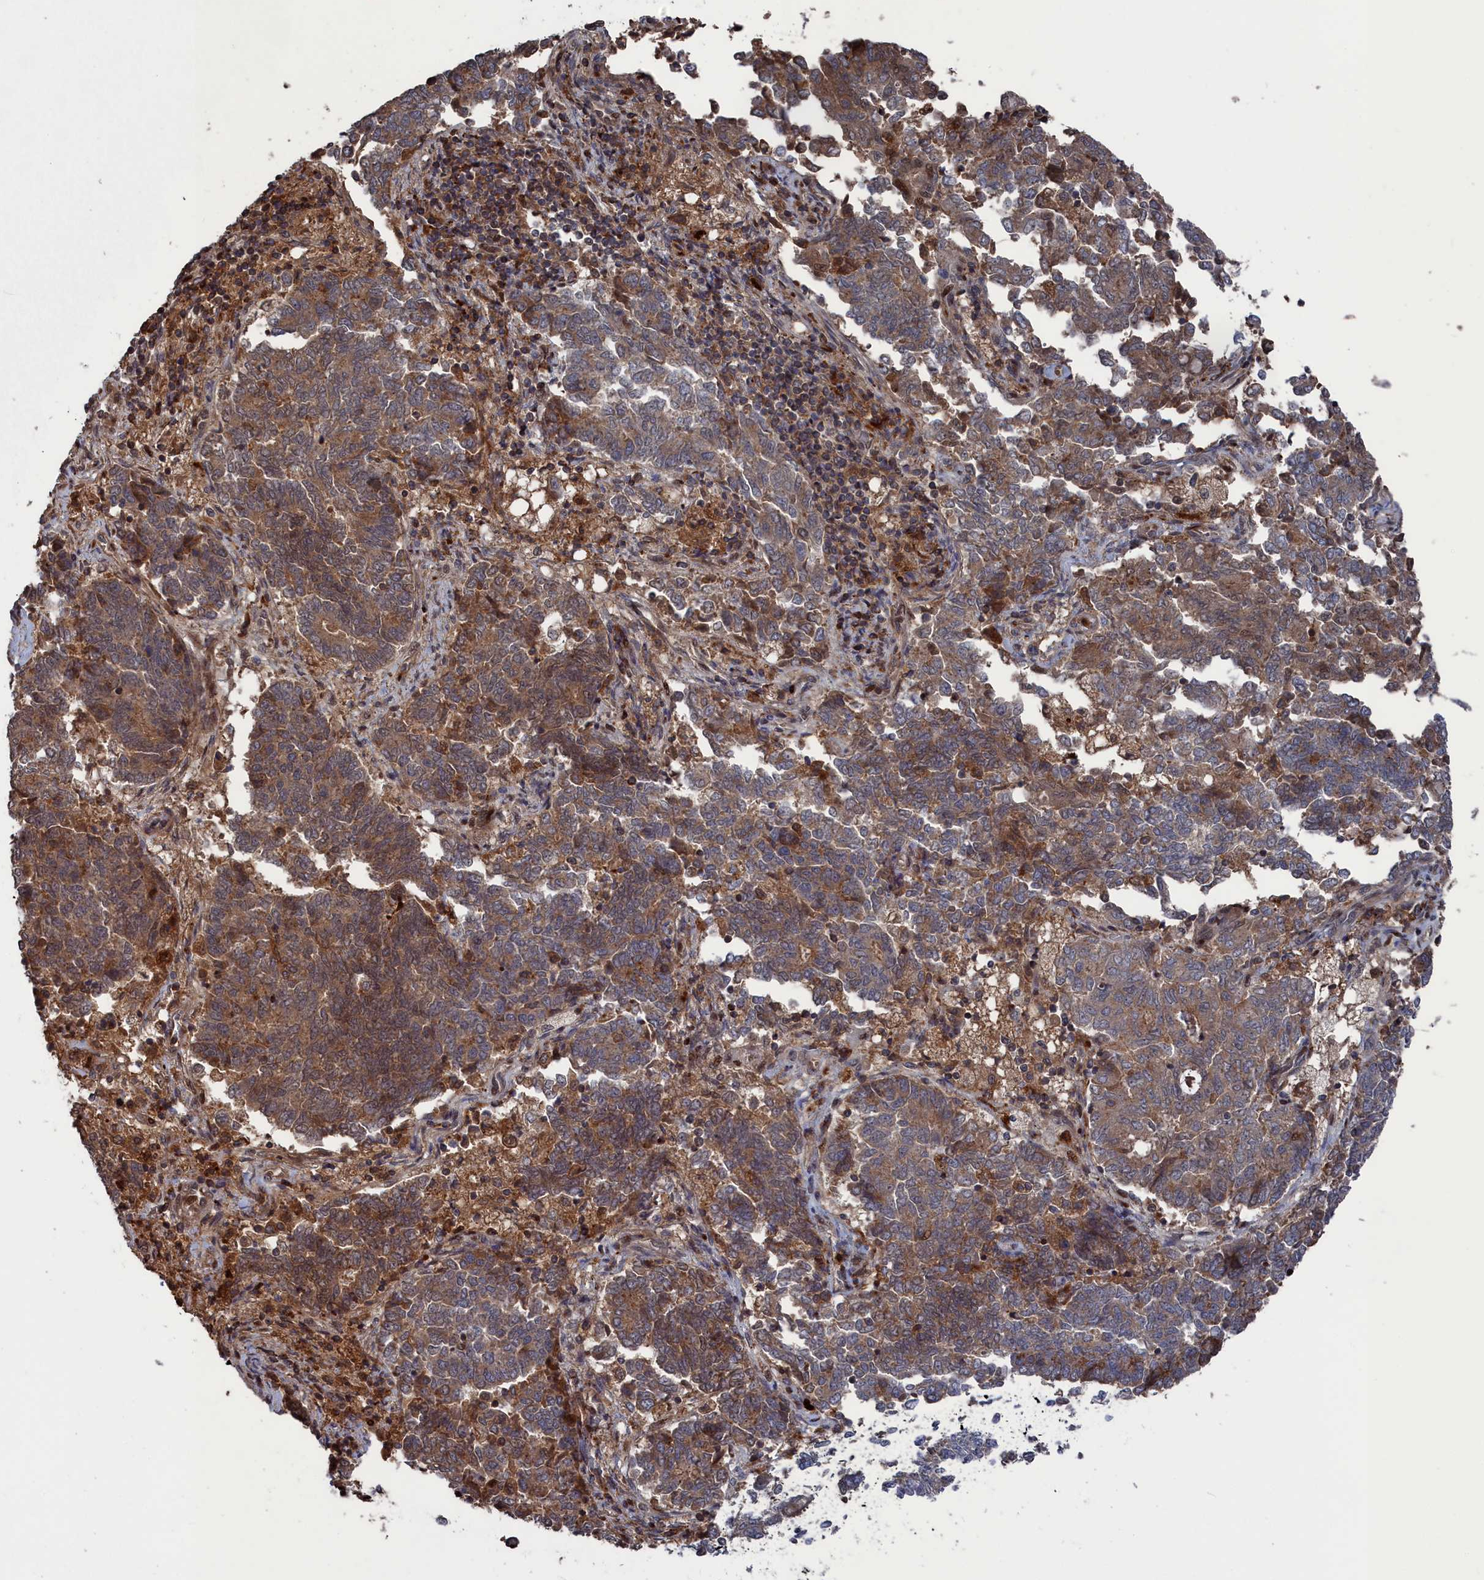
{"staining": {"intensity": "moderate", "quantity": "25%-75%", "location": "cytoplasmic/membranous"}, "tissue": "endometrial cancer", "cell_type": "Tumor cells", "image_type": "cancer", "snomed": [{"axis": "morphology", "description": "Adenocarcinoma, NOS"}, {"axis": "topography", "description": "Endometrium"}], "caption": "Protein expression analysis of endometrial cancer demonstrates moderate cytoplasmic/membranous staining in approximately 25%-75% of tumor cells. (DAB (3,3'-diaminobenzidine) IHC, brown staining for protein, blue staining for nuclei).", "gene": "PLA2G15", "patient": {"sex": "female", "age": 80}}